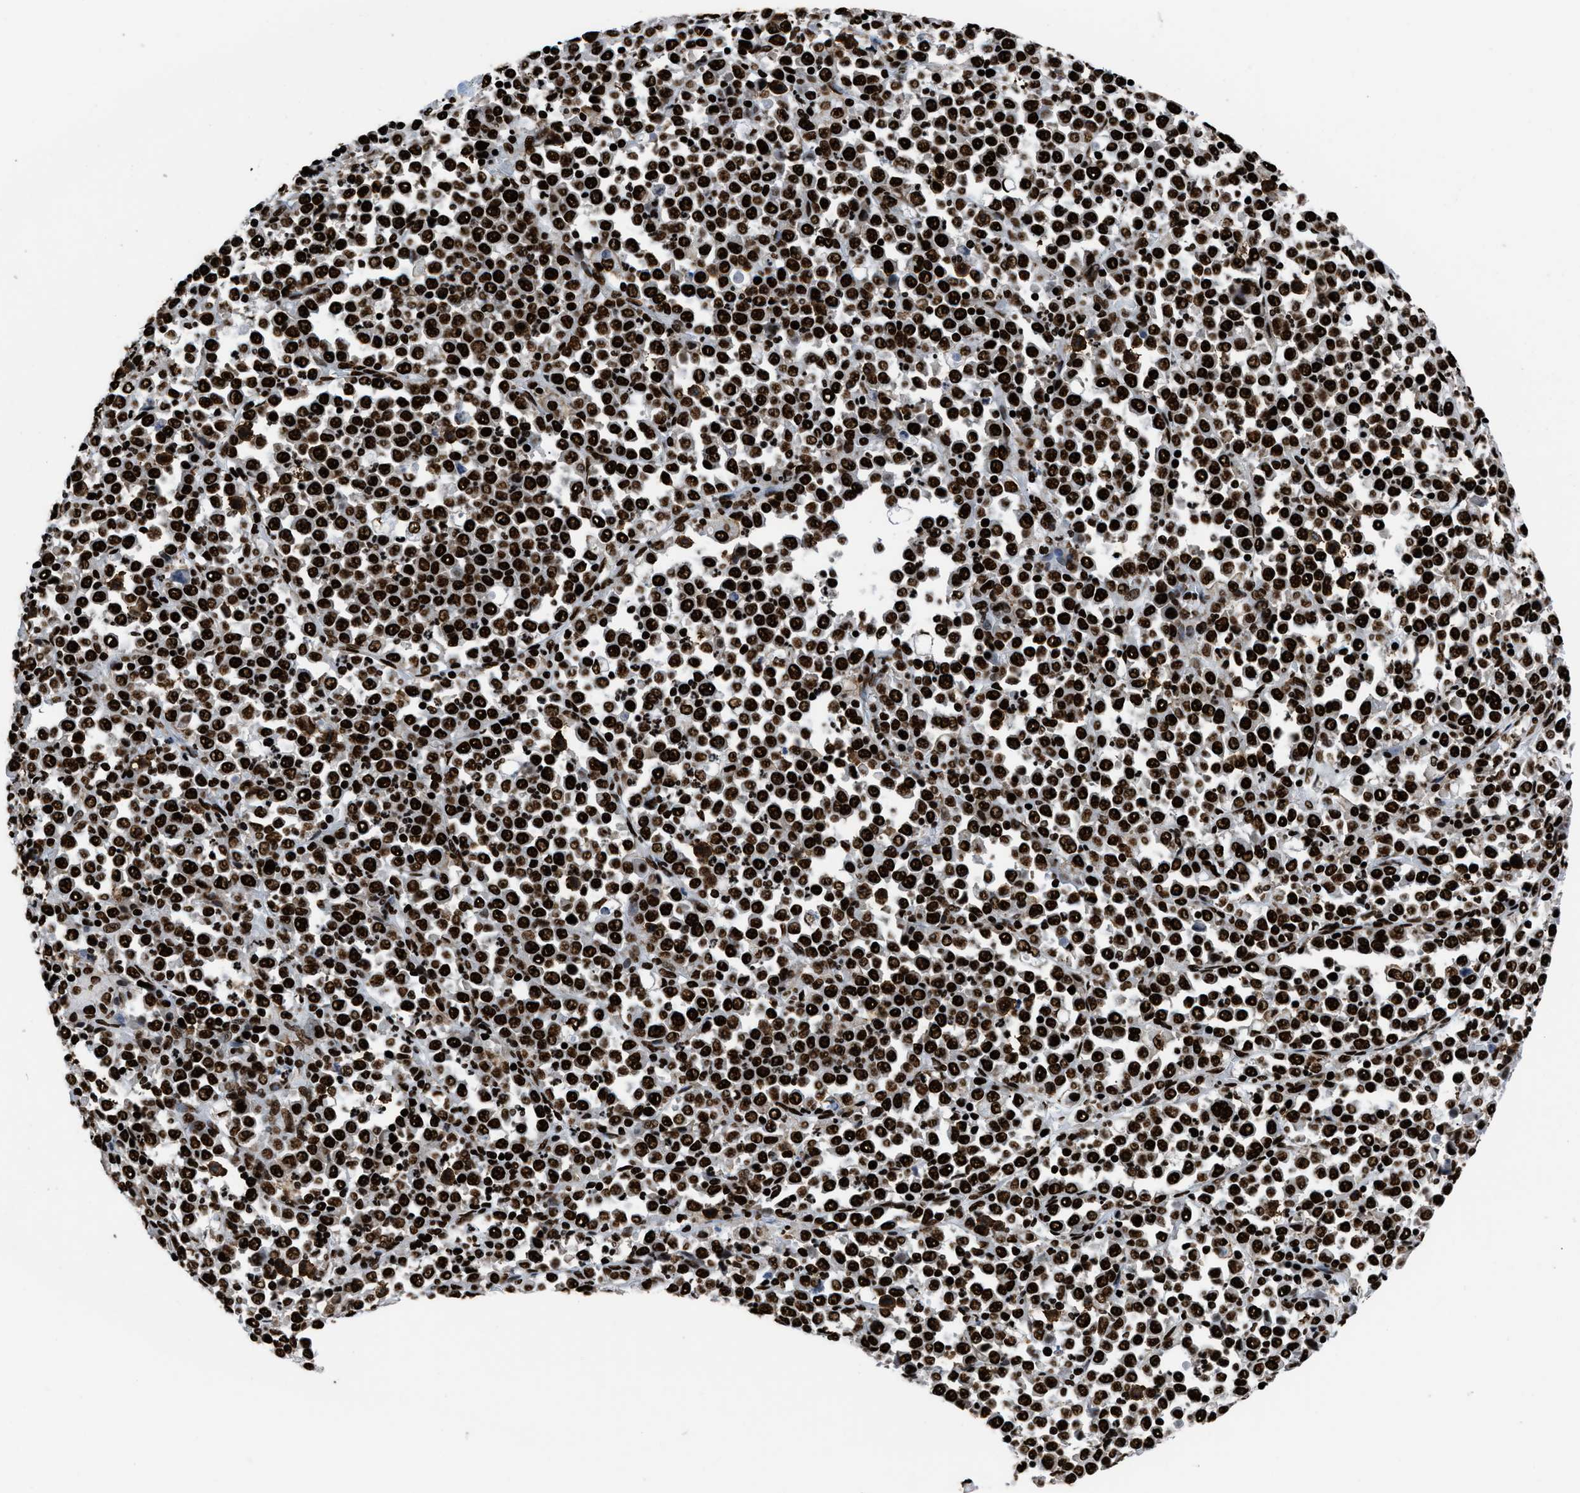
{"staining": {"intensity": "strong", "quantity": ">75%", "location": "nuclear"}, "tissue": "stomach cancer", "cell_type": "Tumor cells", "image_type": "cancer", "snomed": [{"axis": "morphology", "description": "Normal tissue, NOS"}, {"axis": "morphology", "description": "Adenocarcinoma, NOS"}, {"axis": "topography", "description": "Stomach, upper"}, {"axis": "topography", "description": "Stomach"}], "caption": "Immunohistochemical staining of human stomach adenocarcinoma shows high levels of strong nuclear protein staining in about >75% of tumor cells.", "gene": "HNRNPM", "patient": {"sex": "male", "age": 59}}